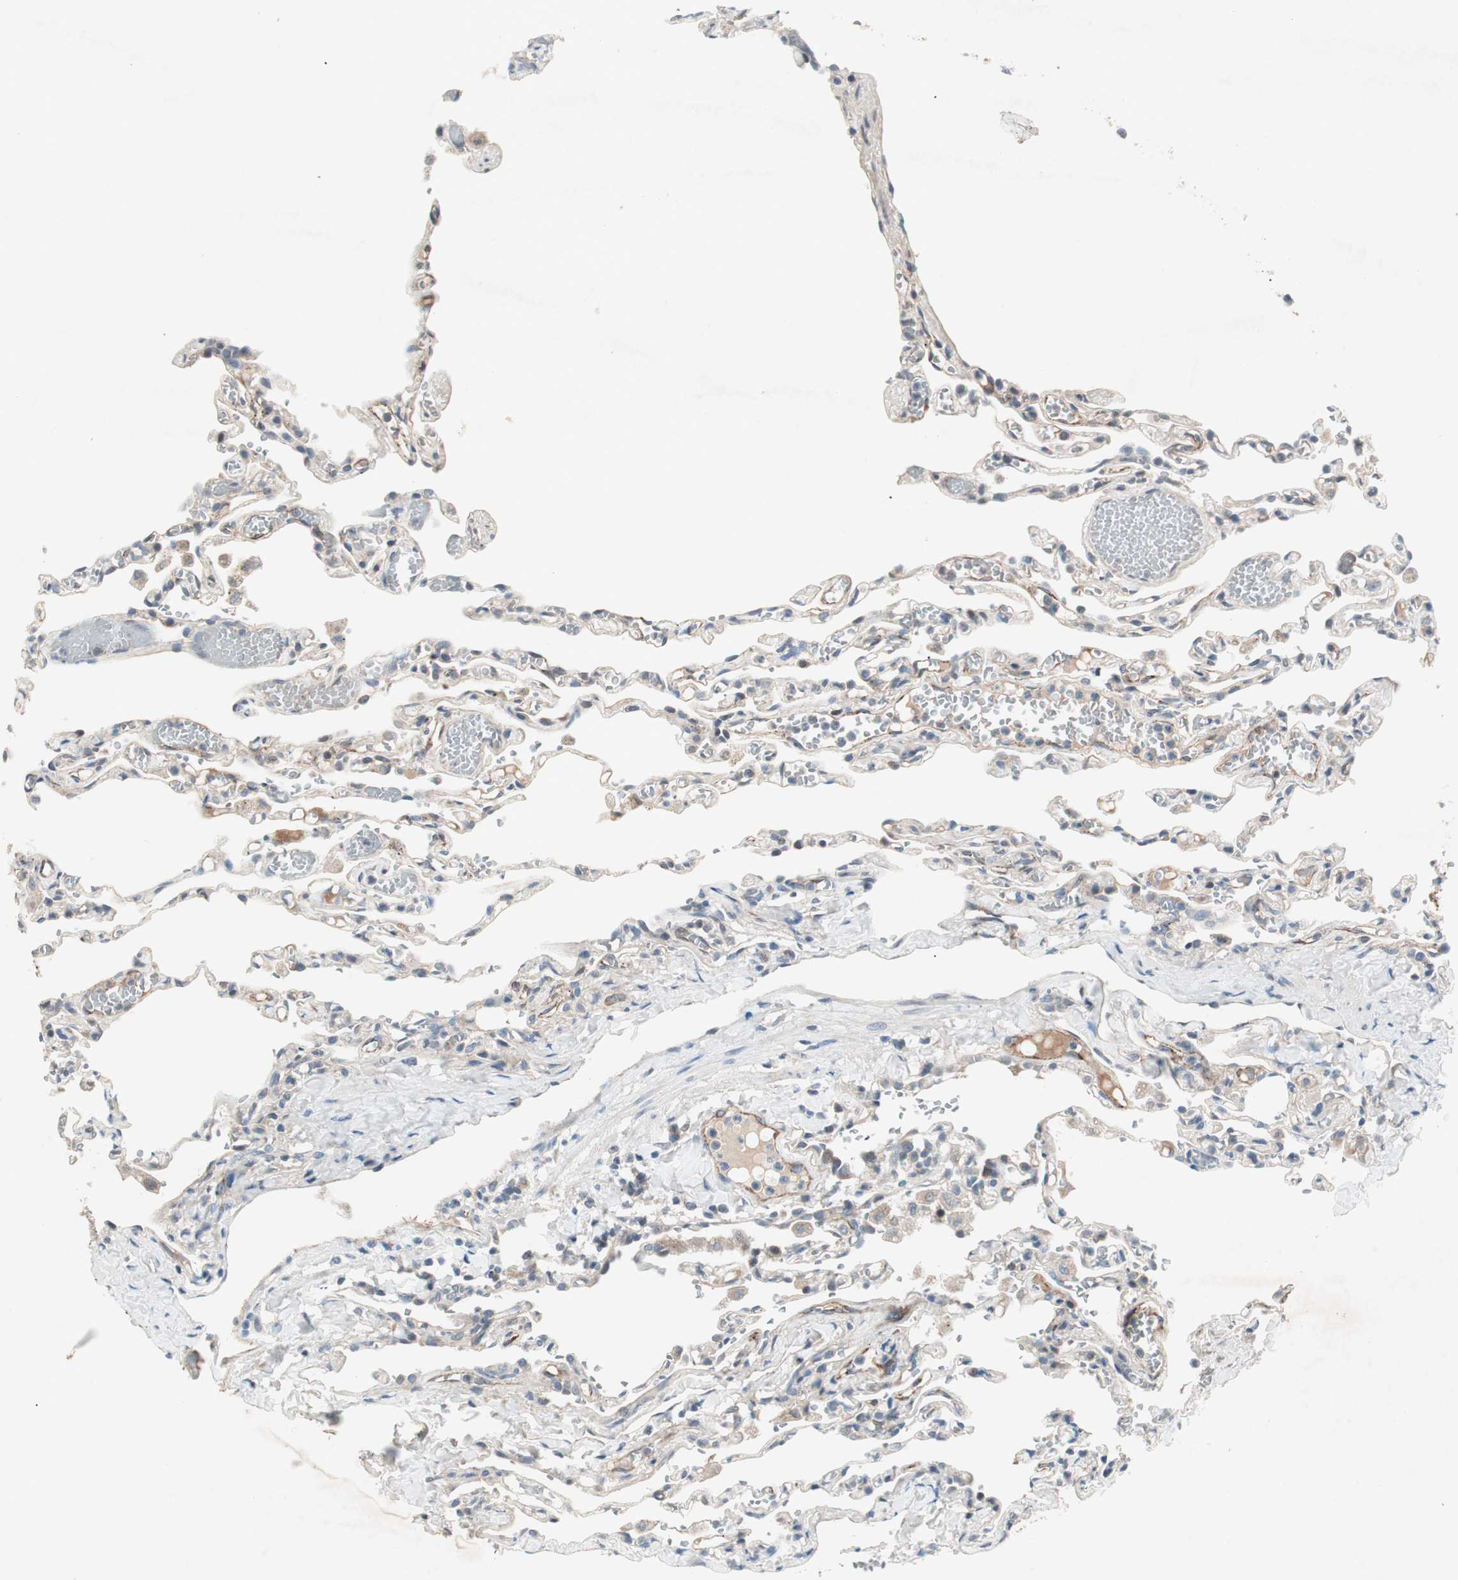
{"staining": {"intensity": "weak", "quantity": "25%-75%", "location": "cytoplasmic/membranous"}, "tissue": "lung", "cell_type": "Alveolar cells", "image_type": "normal", "snomed": [{"axis": "morphology", "description": "Normal tissue, NOS"}, {"axis": "topography", "description": "Lung"}], "caption": "Immunohistochemistry (IHC) staining of normal lung, which shows low levels of weak cytoplasmic/membranous expression in approximately 25%-75% of alveolar cells indicating weak cytoplasmic/membranous protein staining. The staining was performed using DAB (brown) for protein detection and nuclei were counterstained in hematoxylin (blue).", "gene": "FGFR4", "patient": {"sex": "male", "age": 21}}